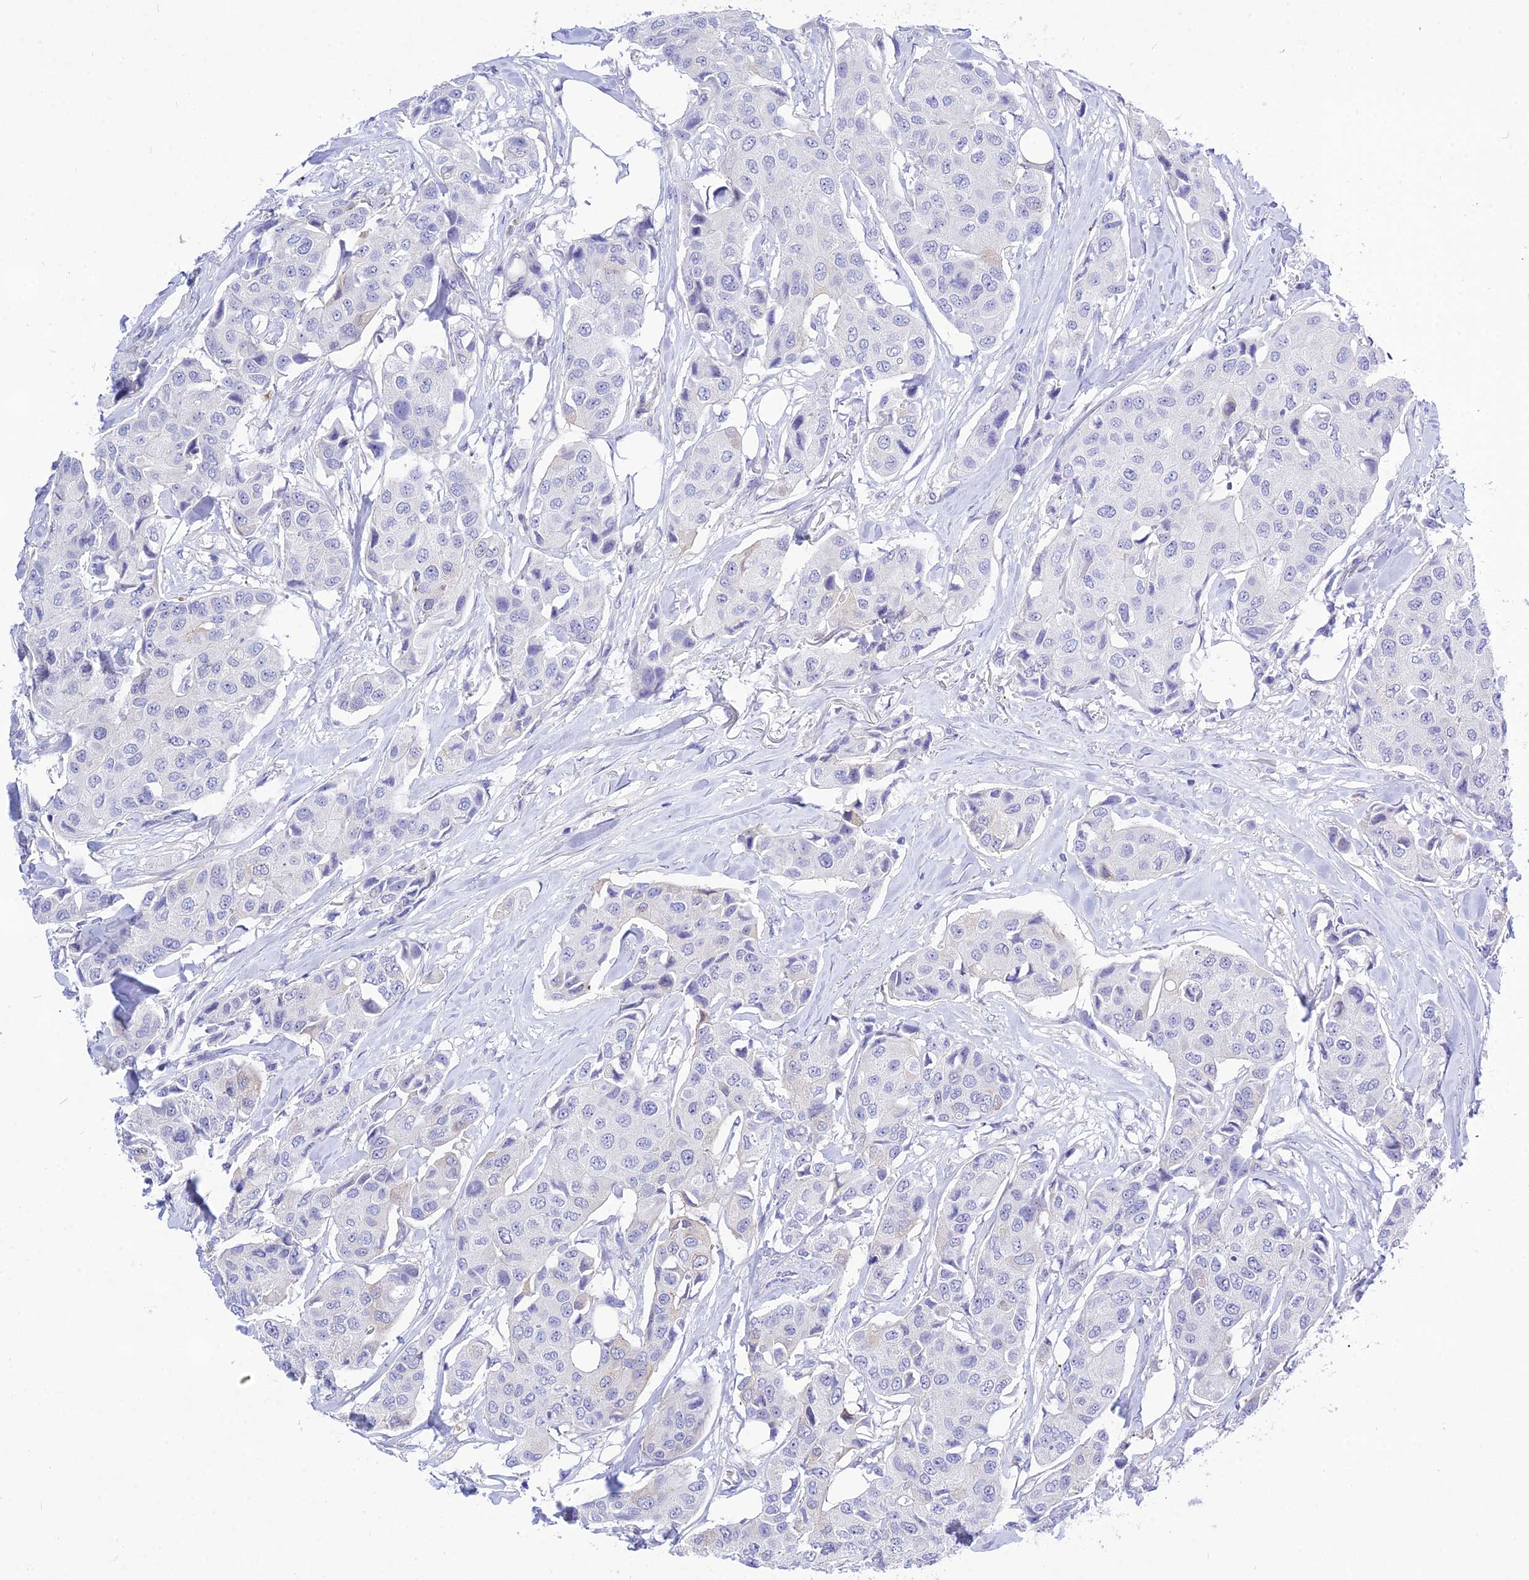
{"staining": {"intensity": "negative", "quantity": "none", "location": "none"}, "tissue": "breast cancer", "cell_type": "Tumor cells", "image_type": "cancer", "snomed": [{"axis": "morphology", "description": "Duct carcinoma"}, {"axis": "topography", "description": "Breast"}], "caption": "An immunohistochemistry micrograph of breast cancer is shown. There is no staining in tumor cells of breast cancer.", "gene": "DEFB107A", "patient": {"sex": "female", "age": 80}}